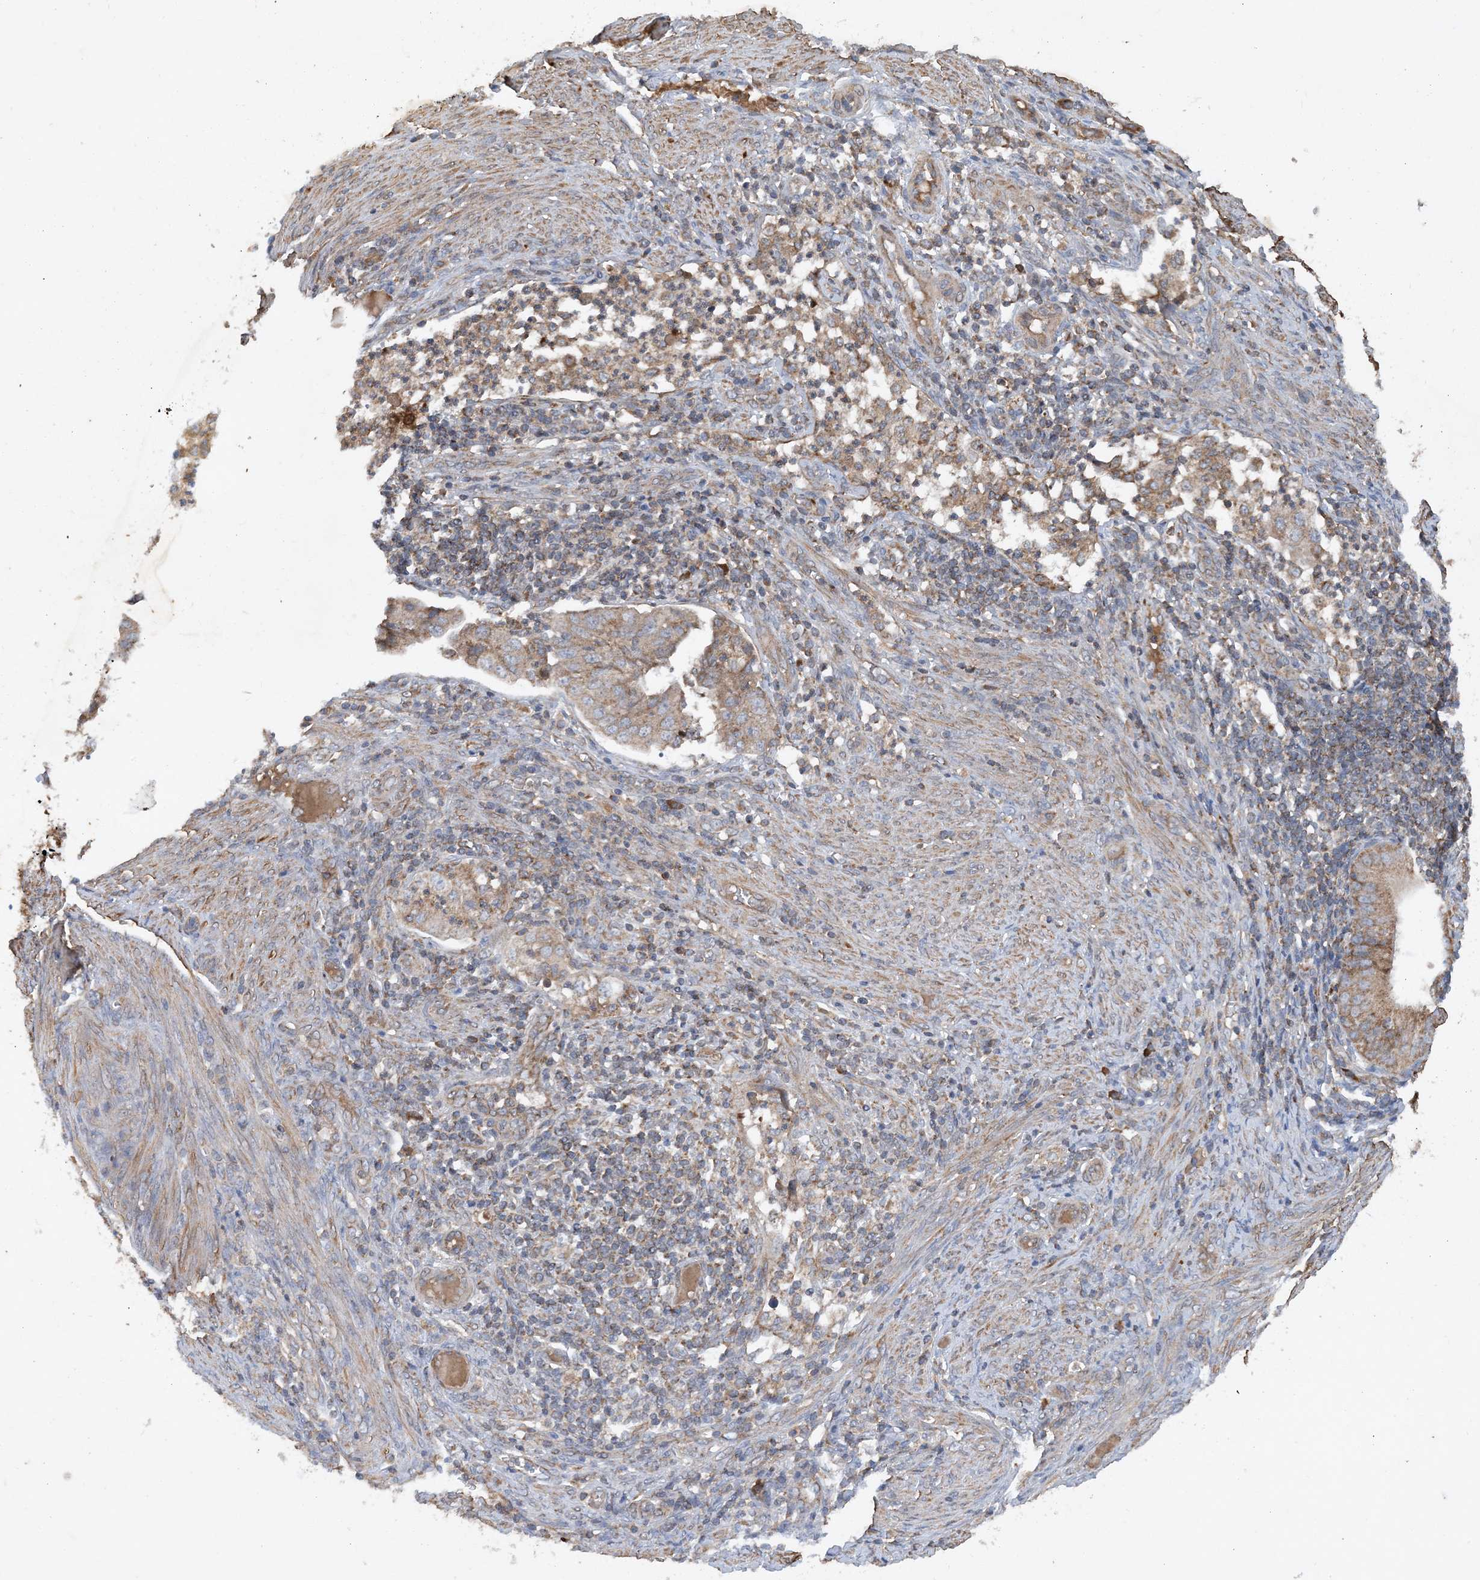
{"staining": {"intensity": "moderate", "quantity": ">75%", "location": "cytoplasmic/membranous"}, "tissue": "endometrial cancer", "cell_type": "Tumor cells", "image_type": "cancer", "snomed": [{"axis": "morphology", "description": "Adenocarcinoma, NOS"}, {"axis": "topography", "description": "Endometrium"}], "caption": "IHC histopathology image of endometrial adenocarcinoma stained for a protein (brown), which shows medium levels of moderate cytoplasmic/membranous expression in about >75% of tumor cells.", "gene": "STK19", "patient": {"sex": "female", "age": 51}}